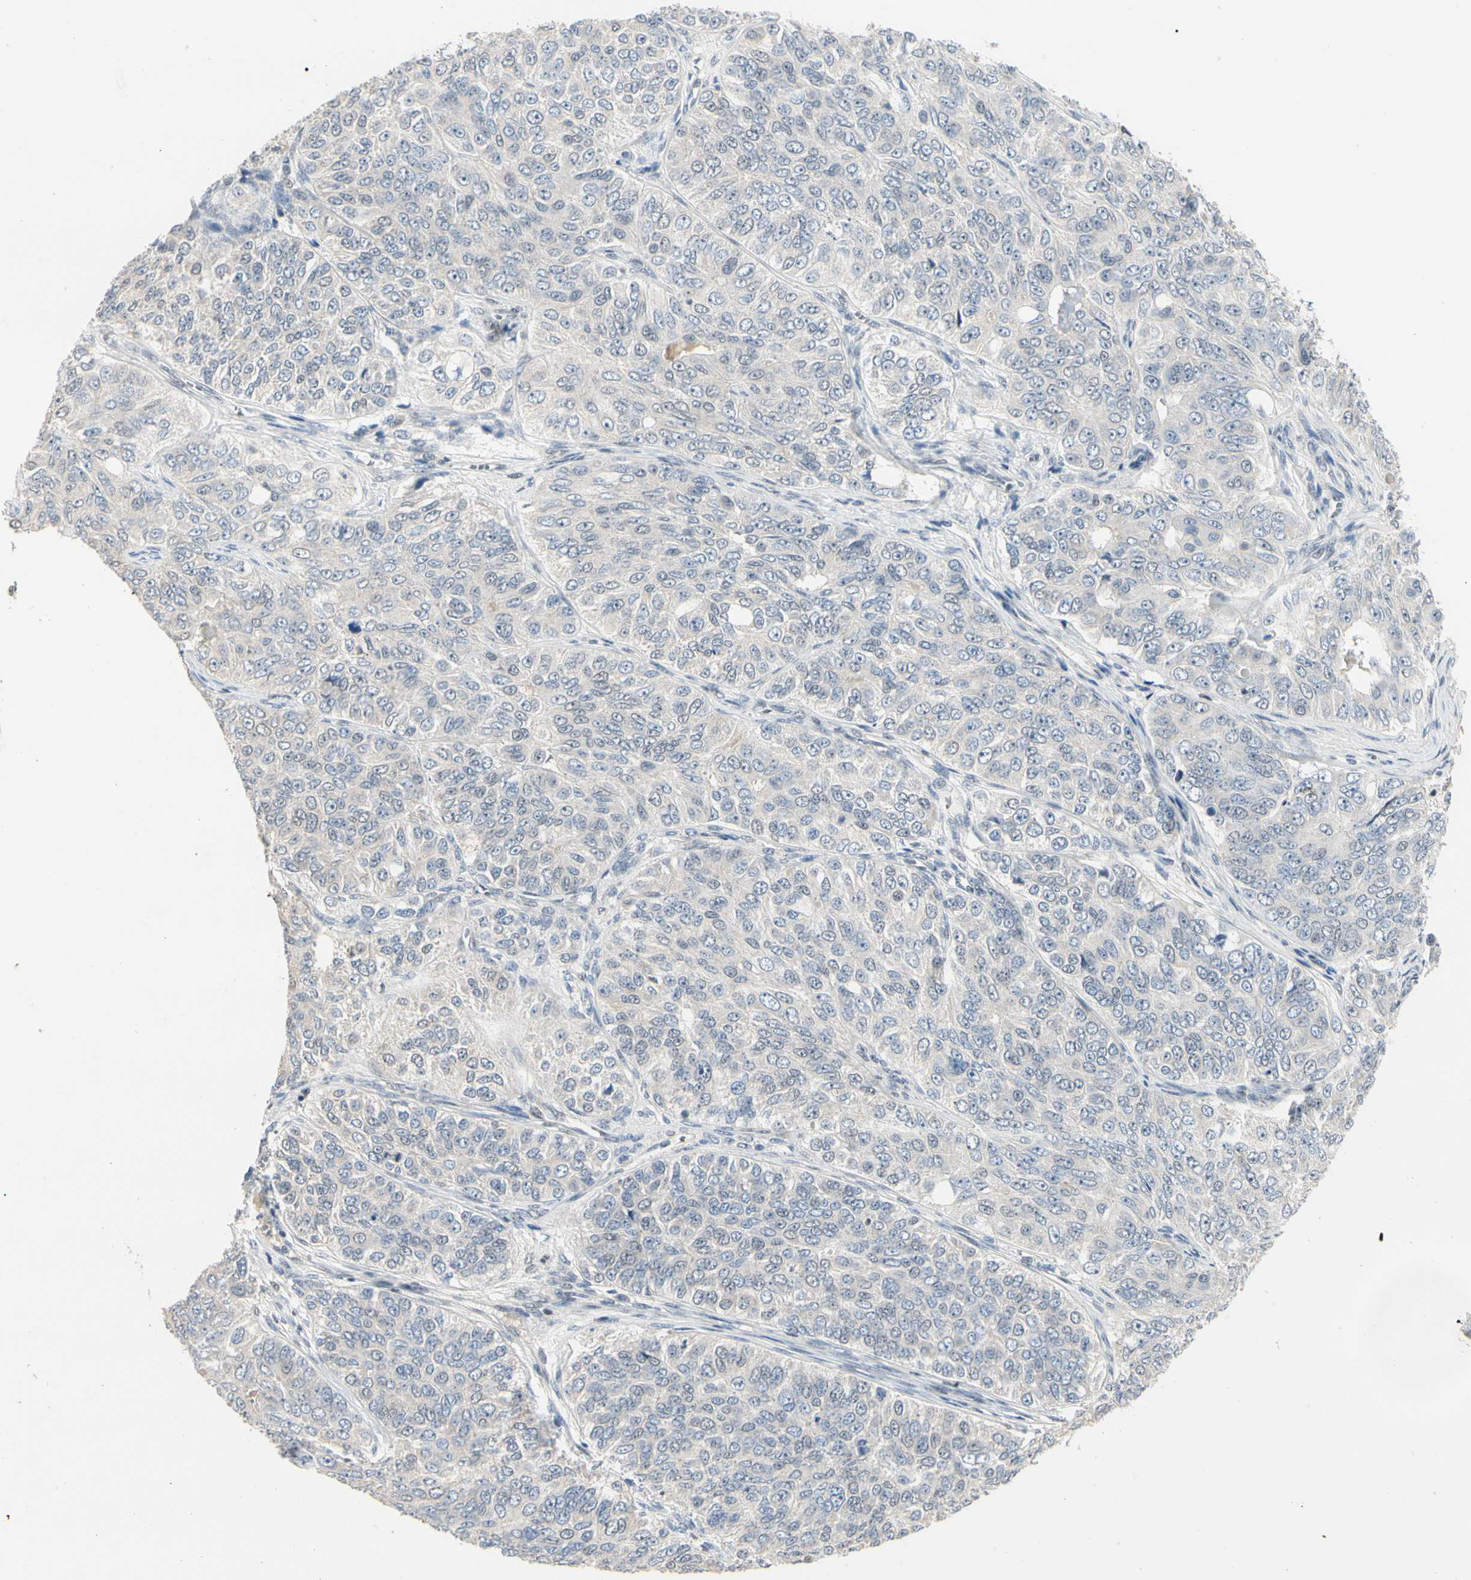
{"staining": {"intensity": "negative", "quantity": "none", "location": "none"}, "tissue": "ovarian cancer", "cell_type": "Tumor cells", "image_type": "cancer", "snomed": [{"axis": "morphology", "description": "Carcinoma, endometroid"}, {"axis": "topography", "description": "Ovary"}], "caption": "Tumor cells are negative for brown protein staining in endometroid carcinoma (ovarian).", "gene": "GREM1", "patient": {"sex": "female", "age": 51}}